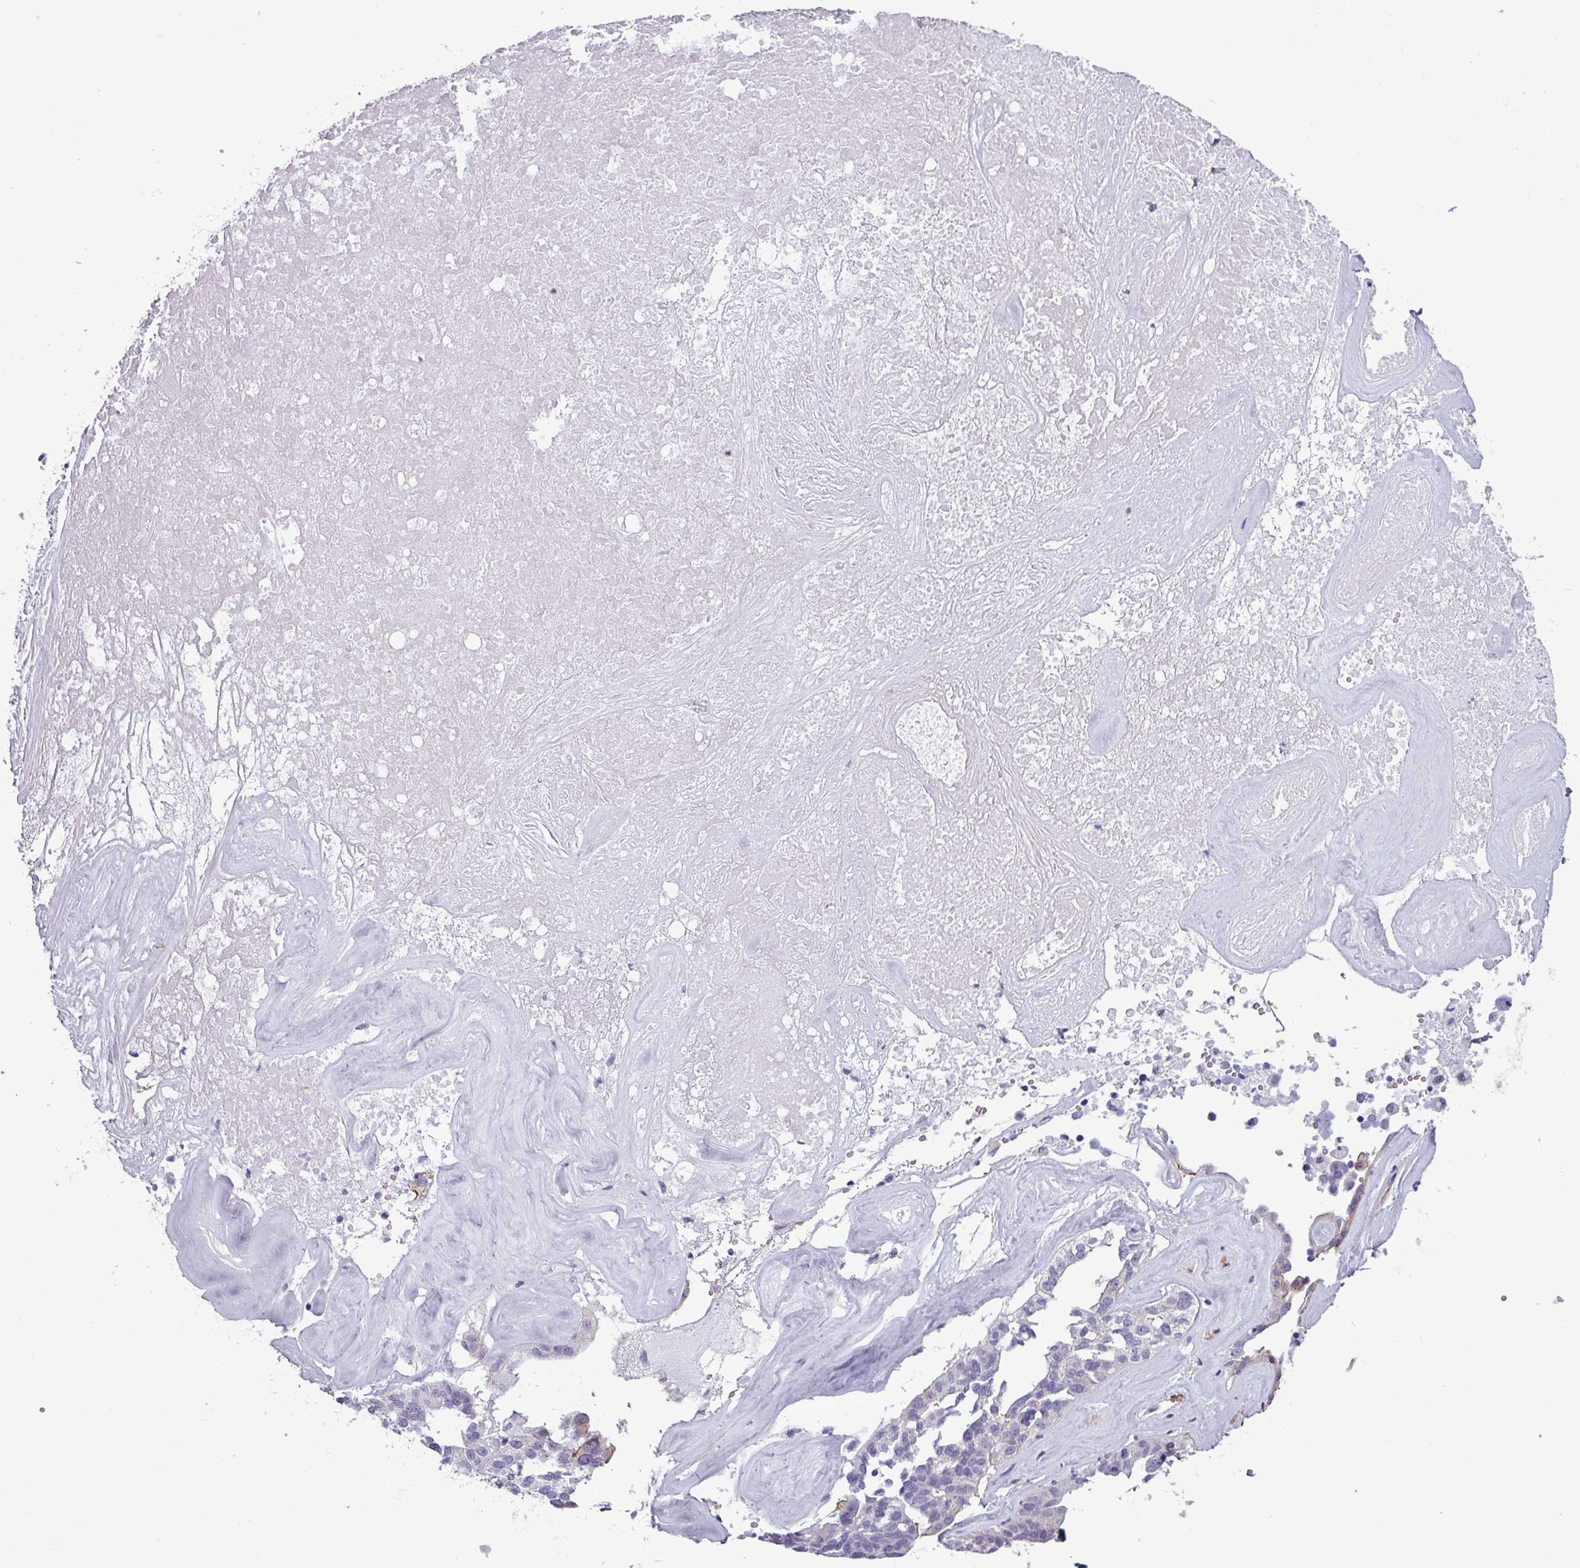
{"staining": {"intensity": "negative", "quantity": "none", "location": "none"}, "tissue": "ovarian cancer", "cell_type": "Tumor cells", "image_type": "cancer", "snomed": [{"axis": "morphology", "description": "Cystadenocarcinoma, serous, NOS"}, {"axis": "topography", "description": "Ovary"}], "caption": "Tumor cells show no significant expression in serous cystadenocarcinoma (ovarian).", "gene": "ATP10A", "patient": {"sex": "female", "age": 59}}